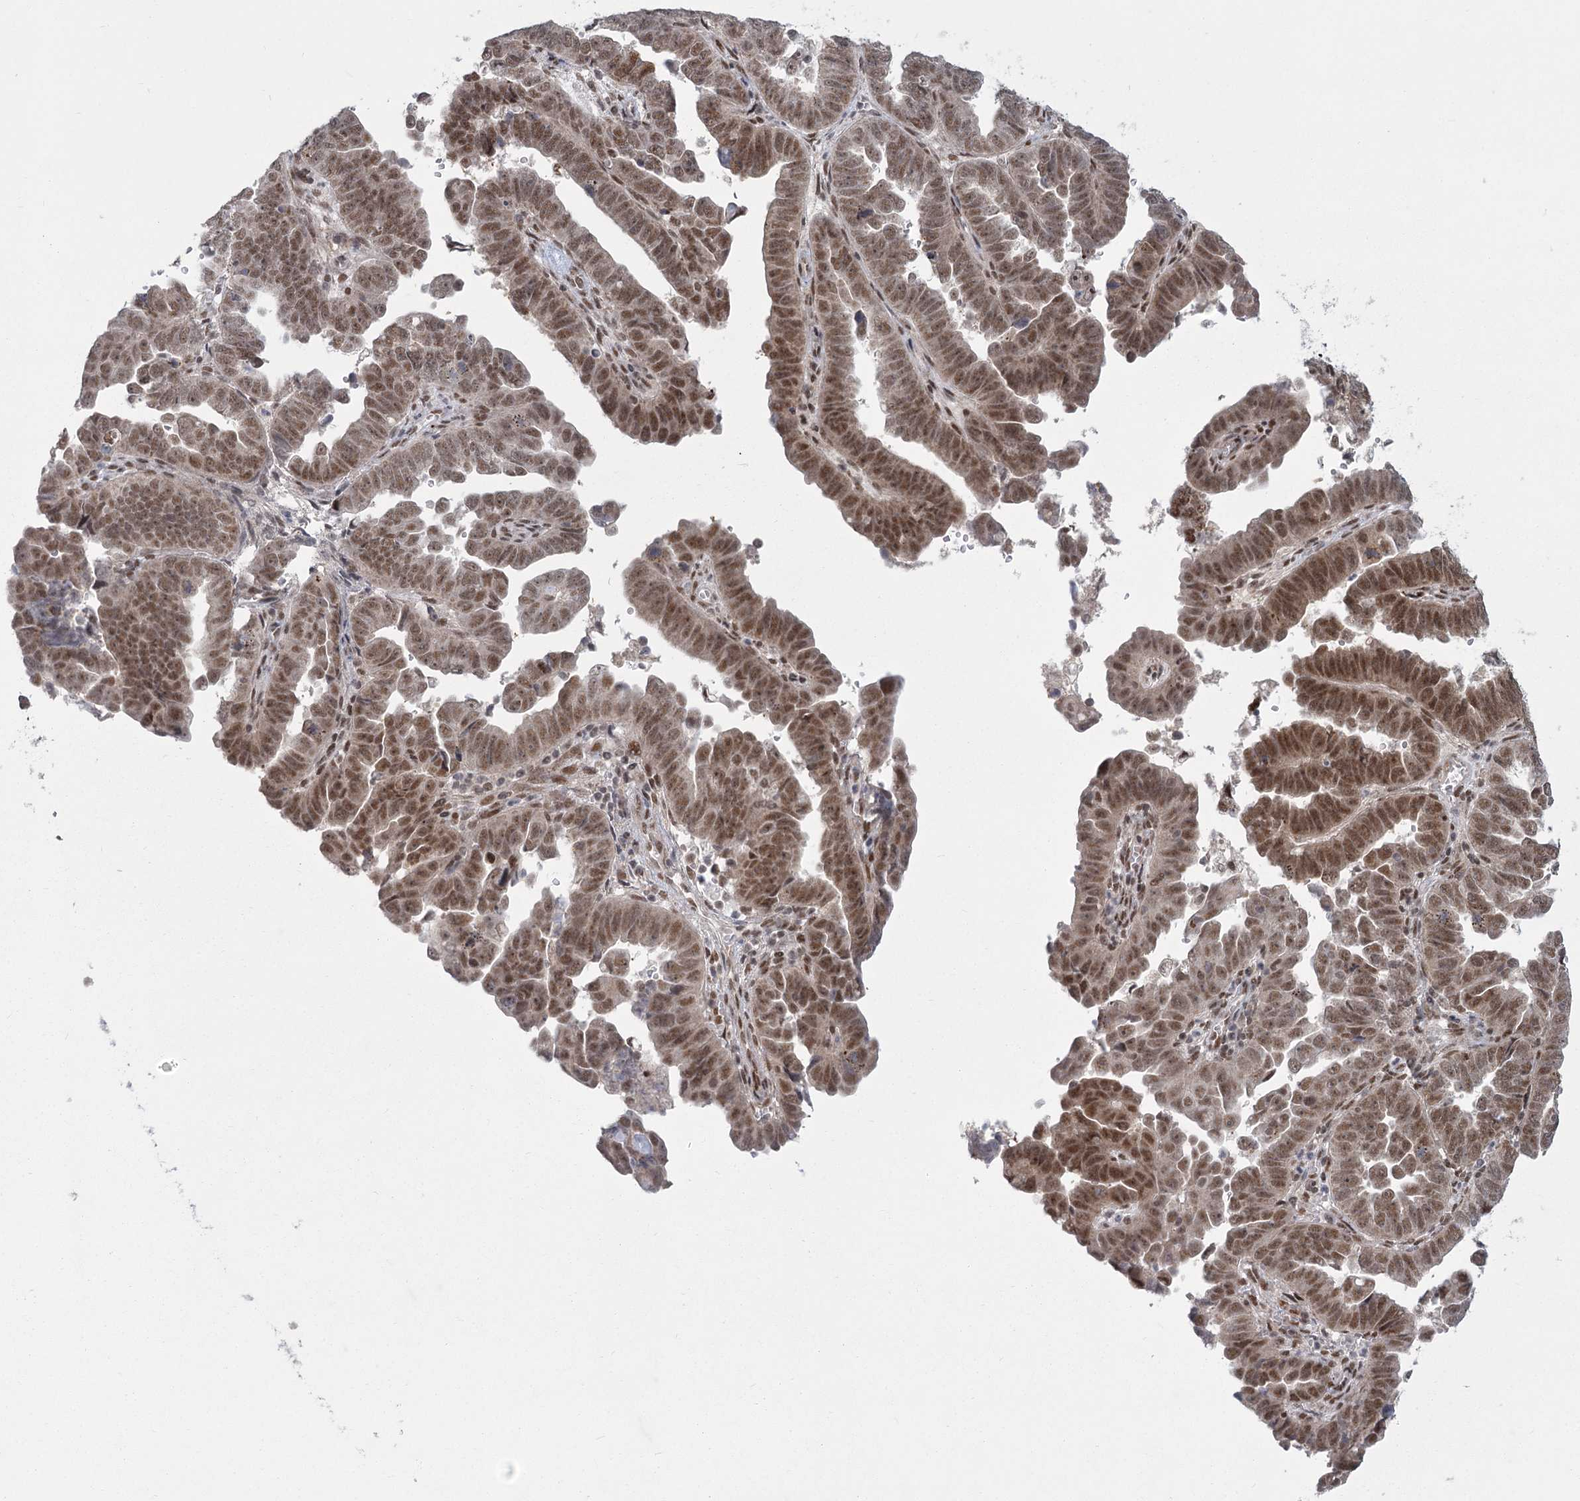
{"staining": {"intensity": "moderate", "quantity": ">75%", "location": "nuclear"}, "tissue": "endometrial cancer", "cell_type": "Tumor cells", "image_type": "cancer", "snomed": [{"axis": "morphology", "description": "Adenocarcinoma, NOS"}, {"axis": "topography", "description": "Endometrium"}], "caption": "Approximately >75% of tumor cells in adenocarcinoma (endometrial) exhibit moderate nuclear protein staining as visualized by brown immunohistochemical staining.", "gene": "CIB4", "patient": {"sex": "female", "age": 75}}